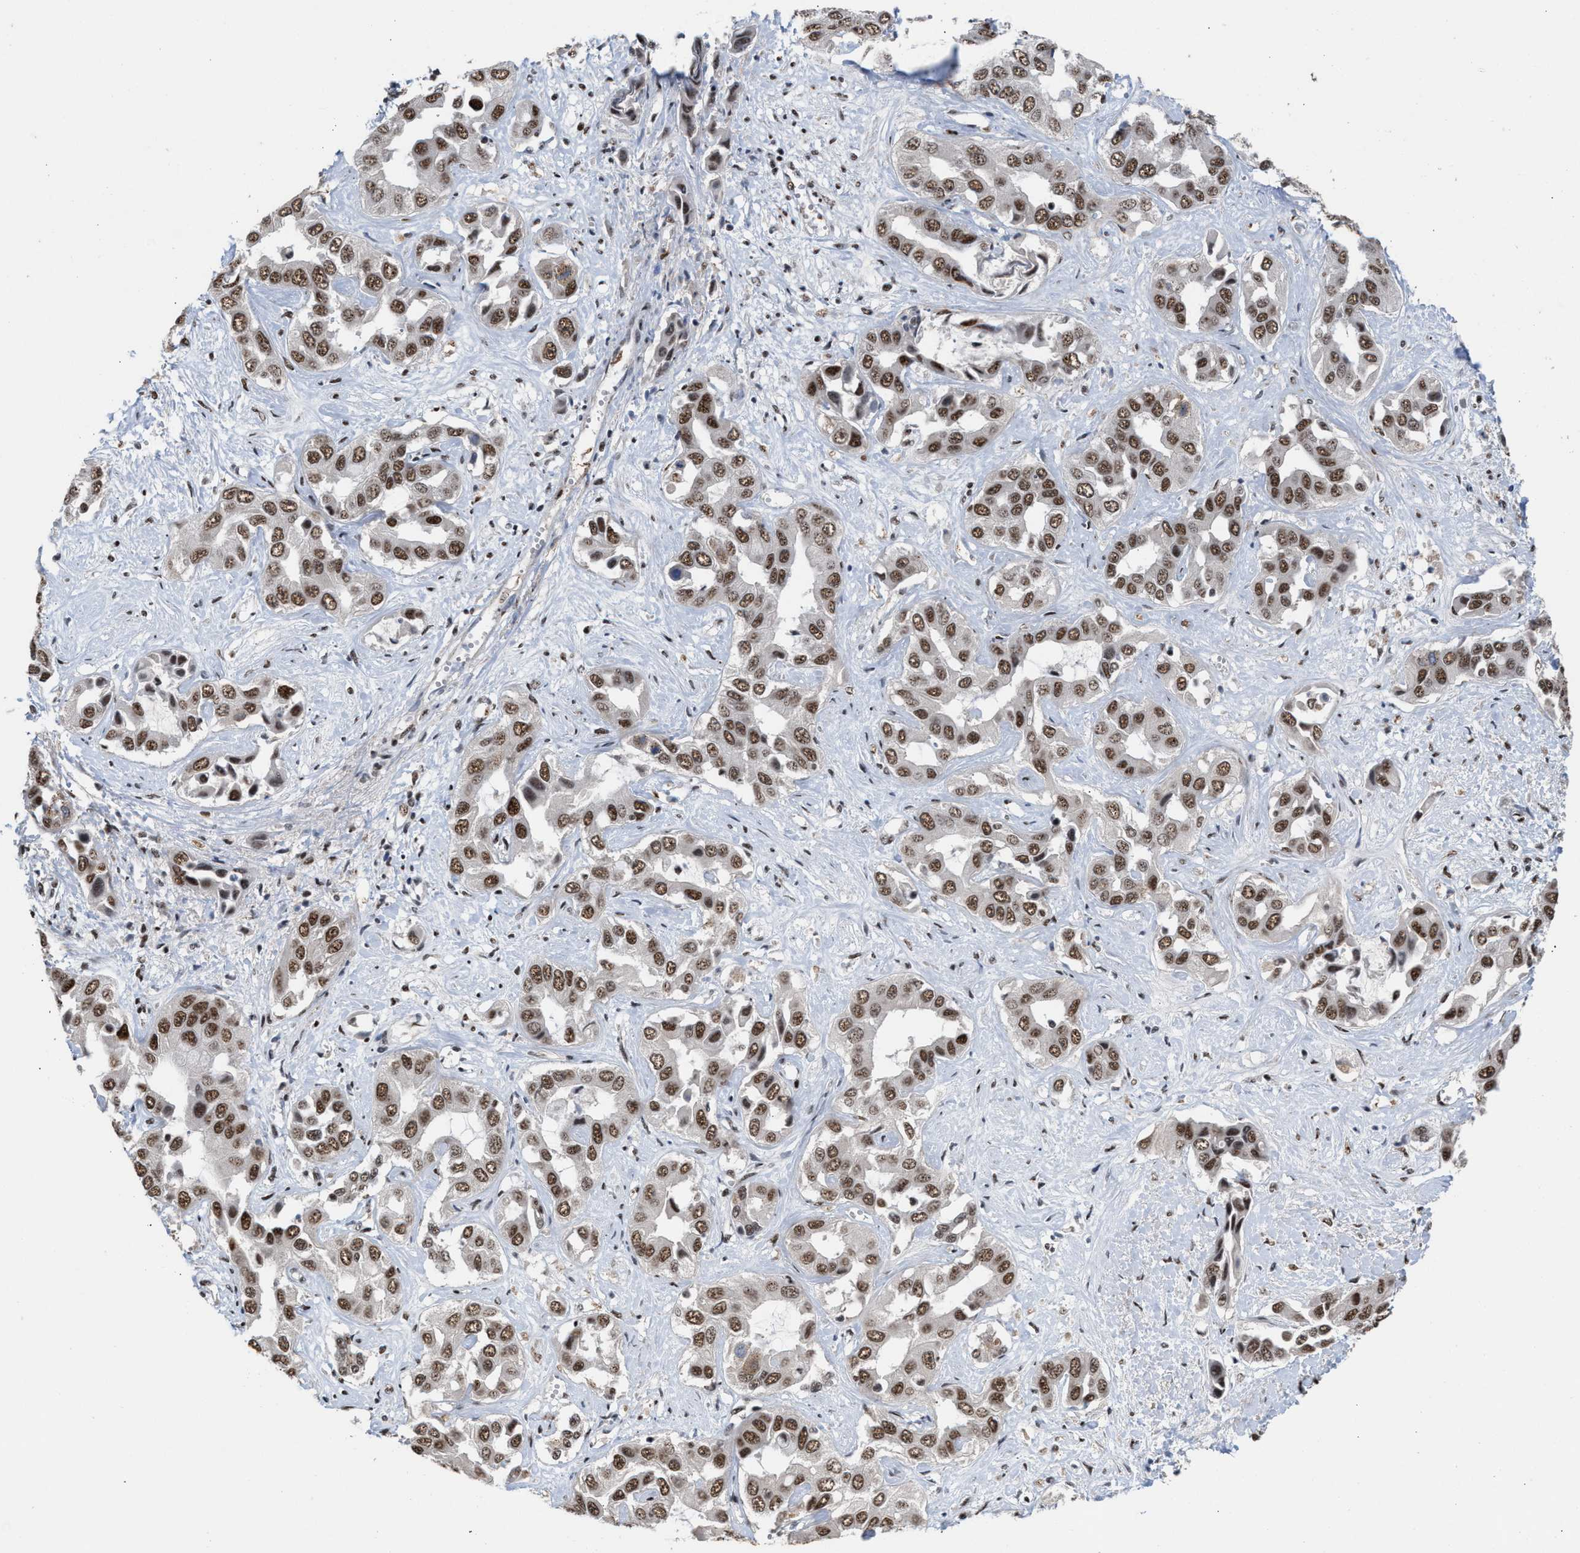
{"staining": {"intensity": "strong", "quantity": ">75%", "location": "nuclear"}, "tissue": "liver cancer", "cell_type": "Tumor cells", "image_type": "cancer", "snomed": [{"axis": "morphology", "description": "Cholangiocarcinoma"}, {"axis": "topography", "description": "Liver"}], "caption": "This photomicrograph displays liver cancer stained with immunohistochemistry to label a protein in brown. The nuclear of tumor cells show strong positivity for the protein. Nuclei are counter-stained blue.", "gene": "EIF4A3", "patient": {"sex": "female", "age": 52}}